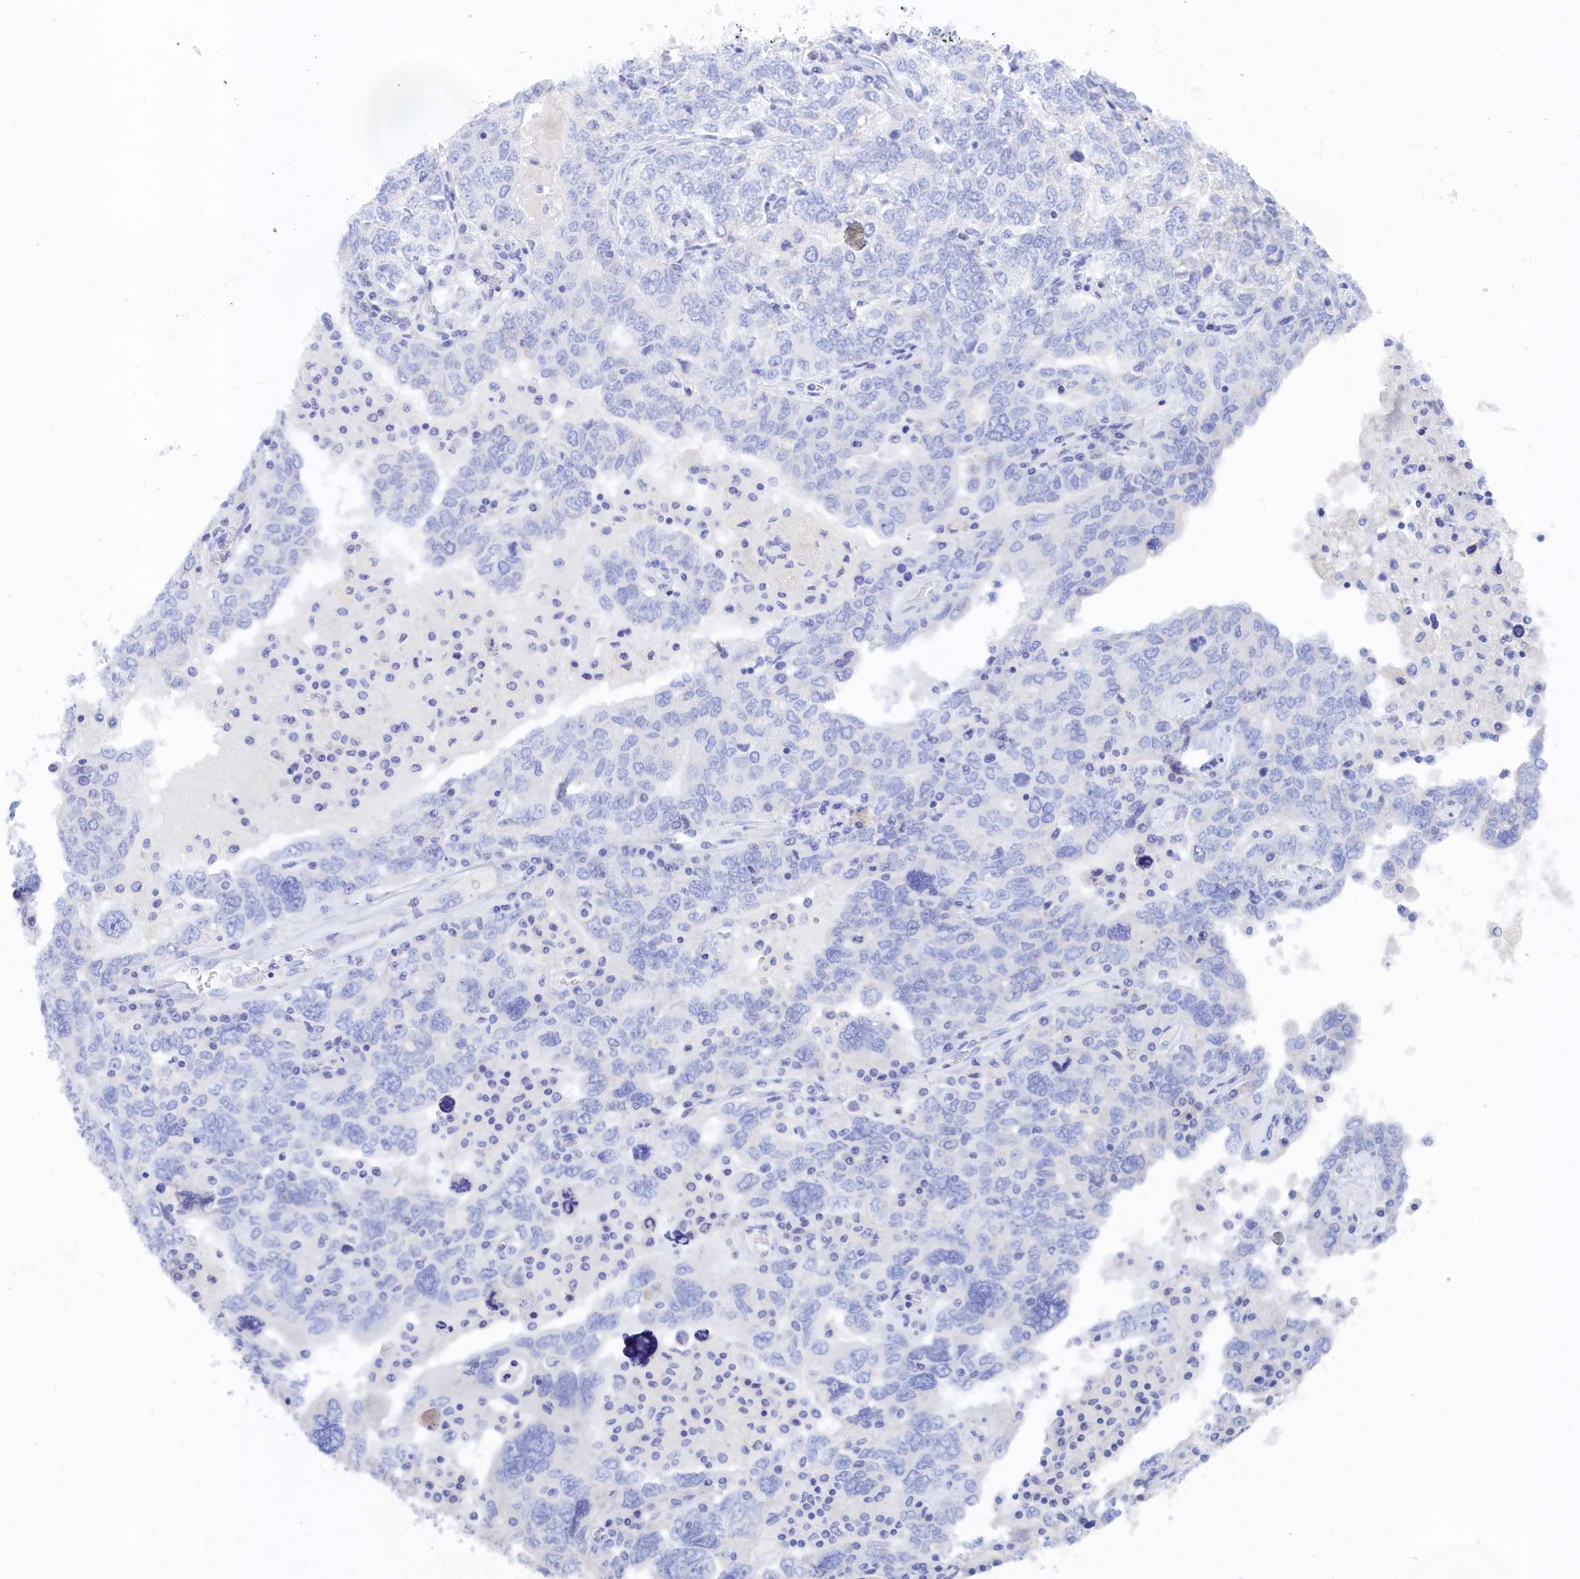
{"staining": {"intensity": "negative", "quantity": "none", "location": "none"}, "tissue": "ovarian cancer", "cell_type": "Tumor cells", "image_type": "cancer", "snomed": [{"axis": "morphology", "description": "Carcinoma, endometroid"}, {"axis": "topography", "description": "Ovary"}], "caption": "Image shows no significant protein expression in tumor cells of ovarian endometroid carcinoma.", "gene": "TRIM10", "patient": {"sex": "female", "age": 62}}